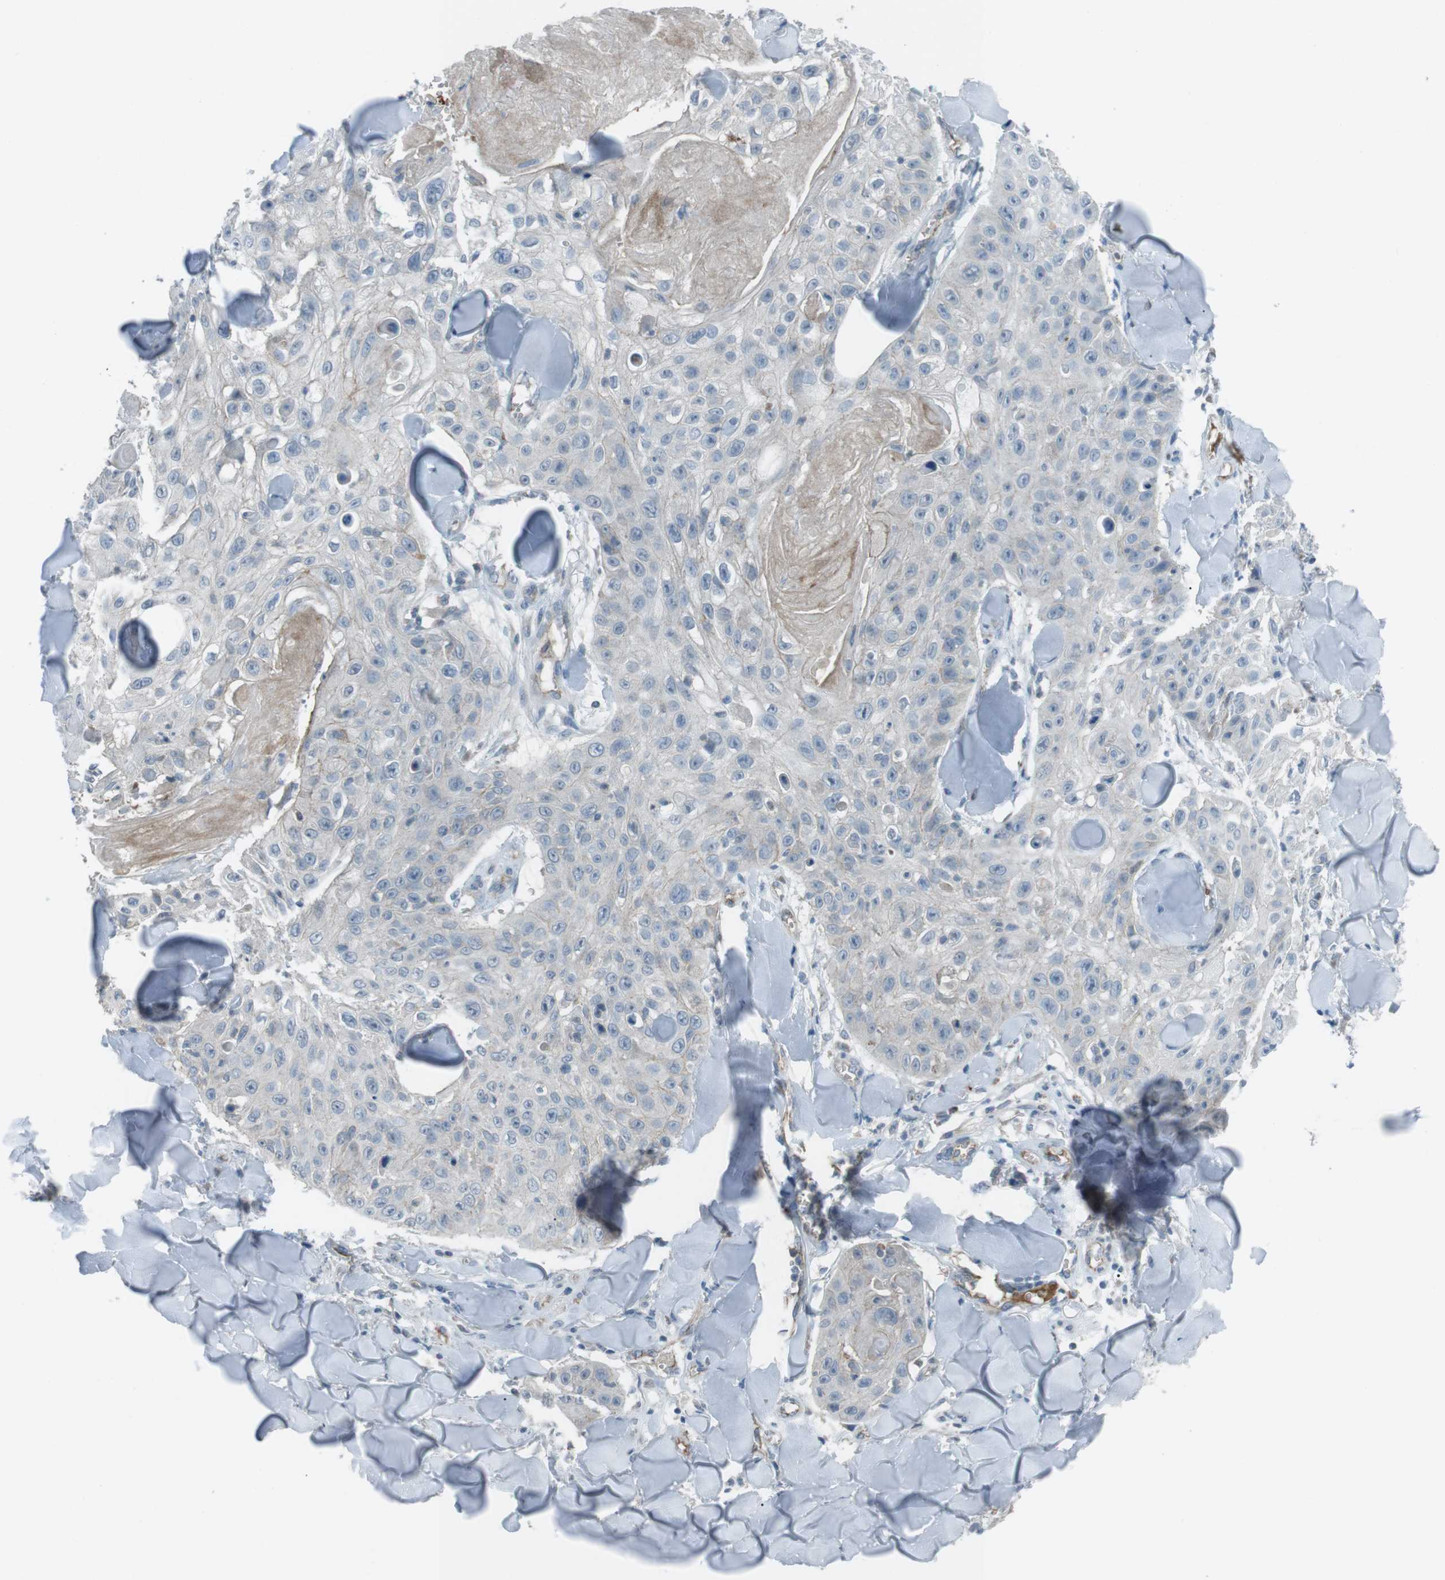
{"staining": {"intensity": "negative", "quantity": "none", "location": "none"}, "tissue": "skin cancer", "cell_type": "Tumor cells", "image_type": "cancer", "snomed": [{"axis": "morphology", "description": "Squamous cell carcinoma, NOS"}, {"axis": "topography", "description": "Skin"}], "caption": "The histopathology image shows no significant positivity in tumor cells of squamous cell carcinoma (skin).", "gene": "SPTA1", "patient": {"sex": "male", "age": 86}}